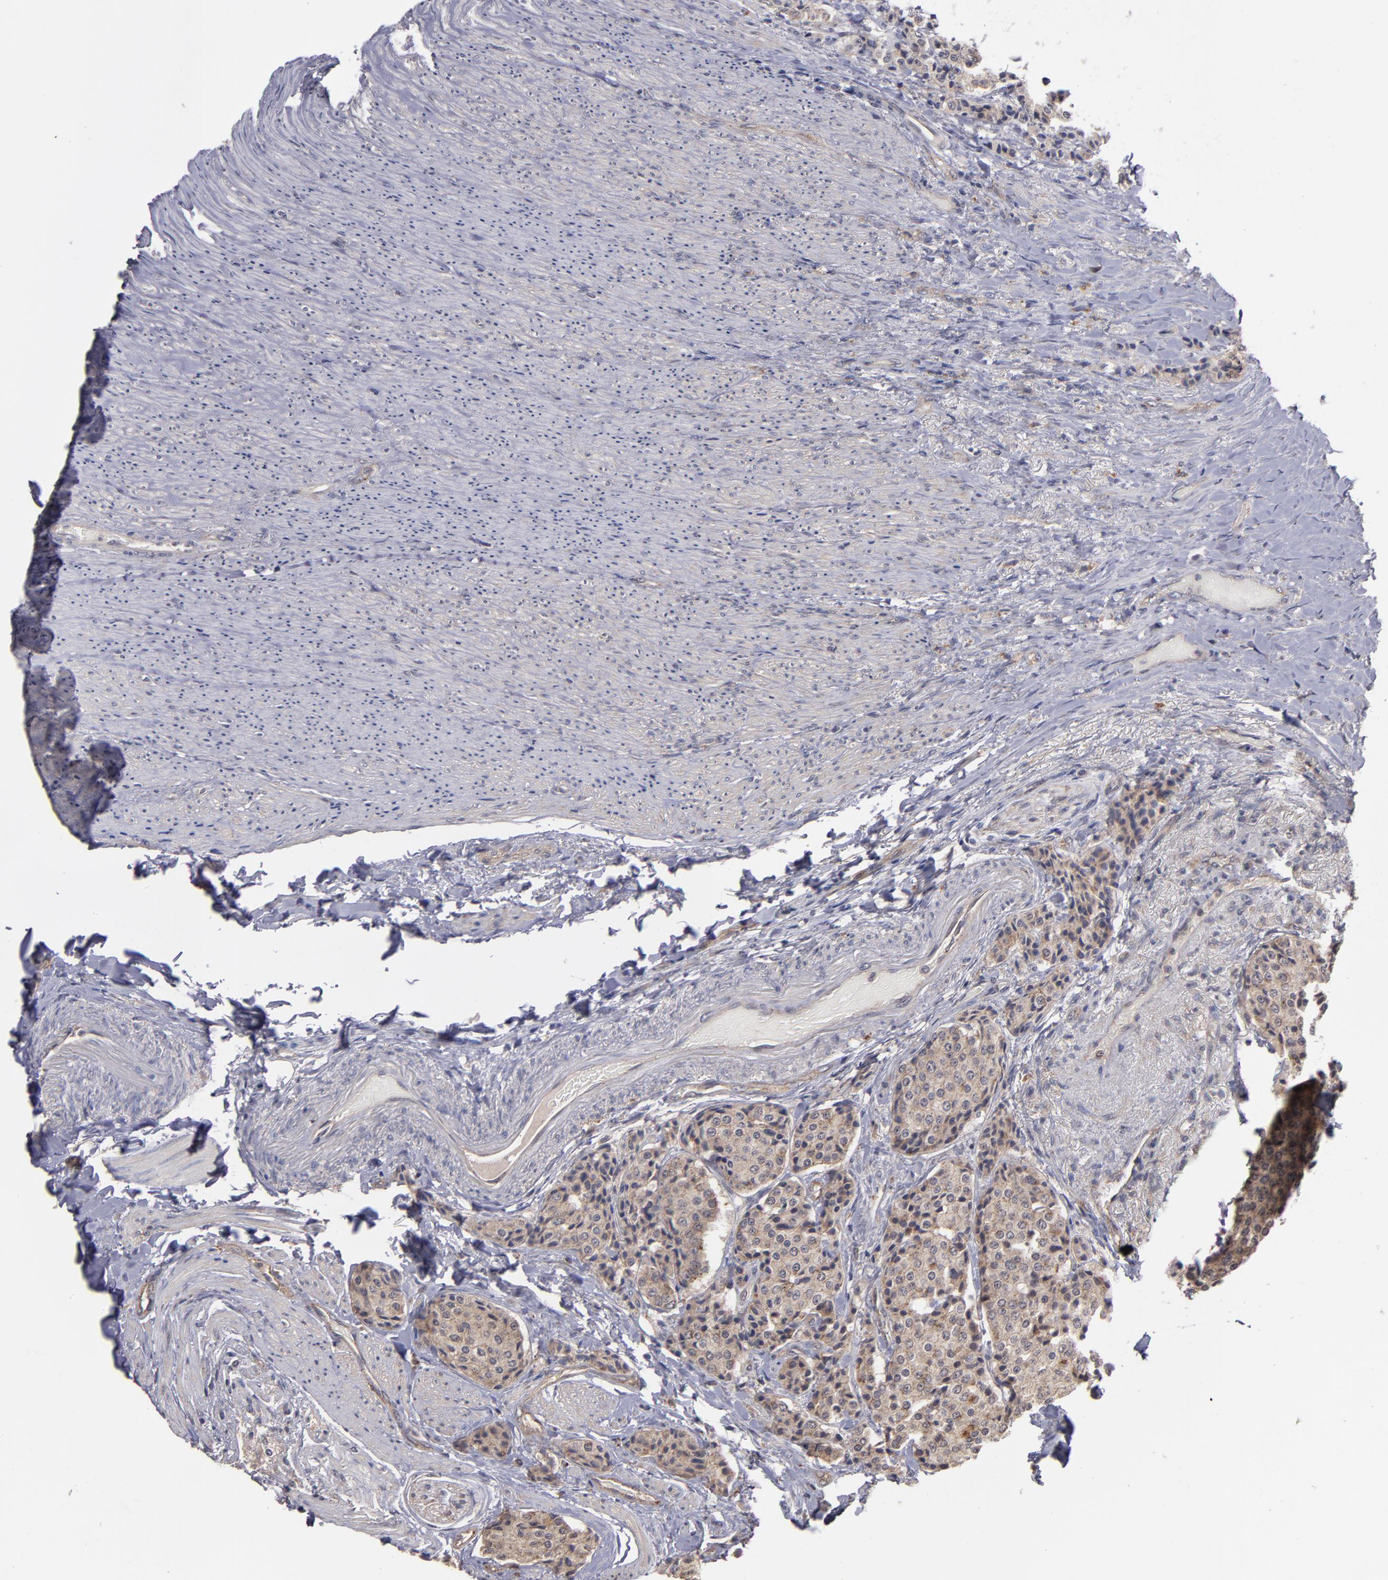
{"staining": {"intensity": "weak", "quantity": ">75%", "location": "cytoplasmic/membranous"}, "tissue": "carcinoid", "cell_type": "Tumor cells", "image_type": "cancer", "snomed": [{"axis": "morphology", "description": "Carcinoid, malignant, NOS"}, {"axis": "topography", "description": "Colon"}], "caption": "Human malignant carcinoid stained for a protein (brown) demonstrates weak cytoplasmic/membranous positive expression in approximately >75% of tumor cells.", "gene": "CTSO", "patient": {"sex": "female", "age": 61}}